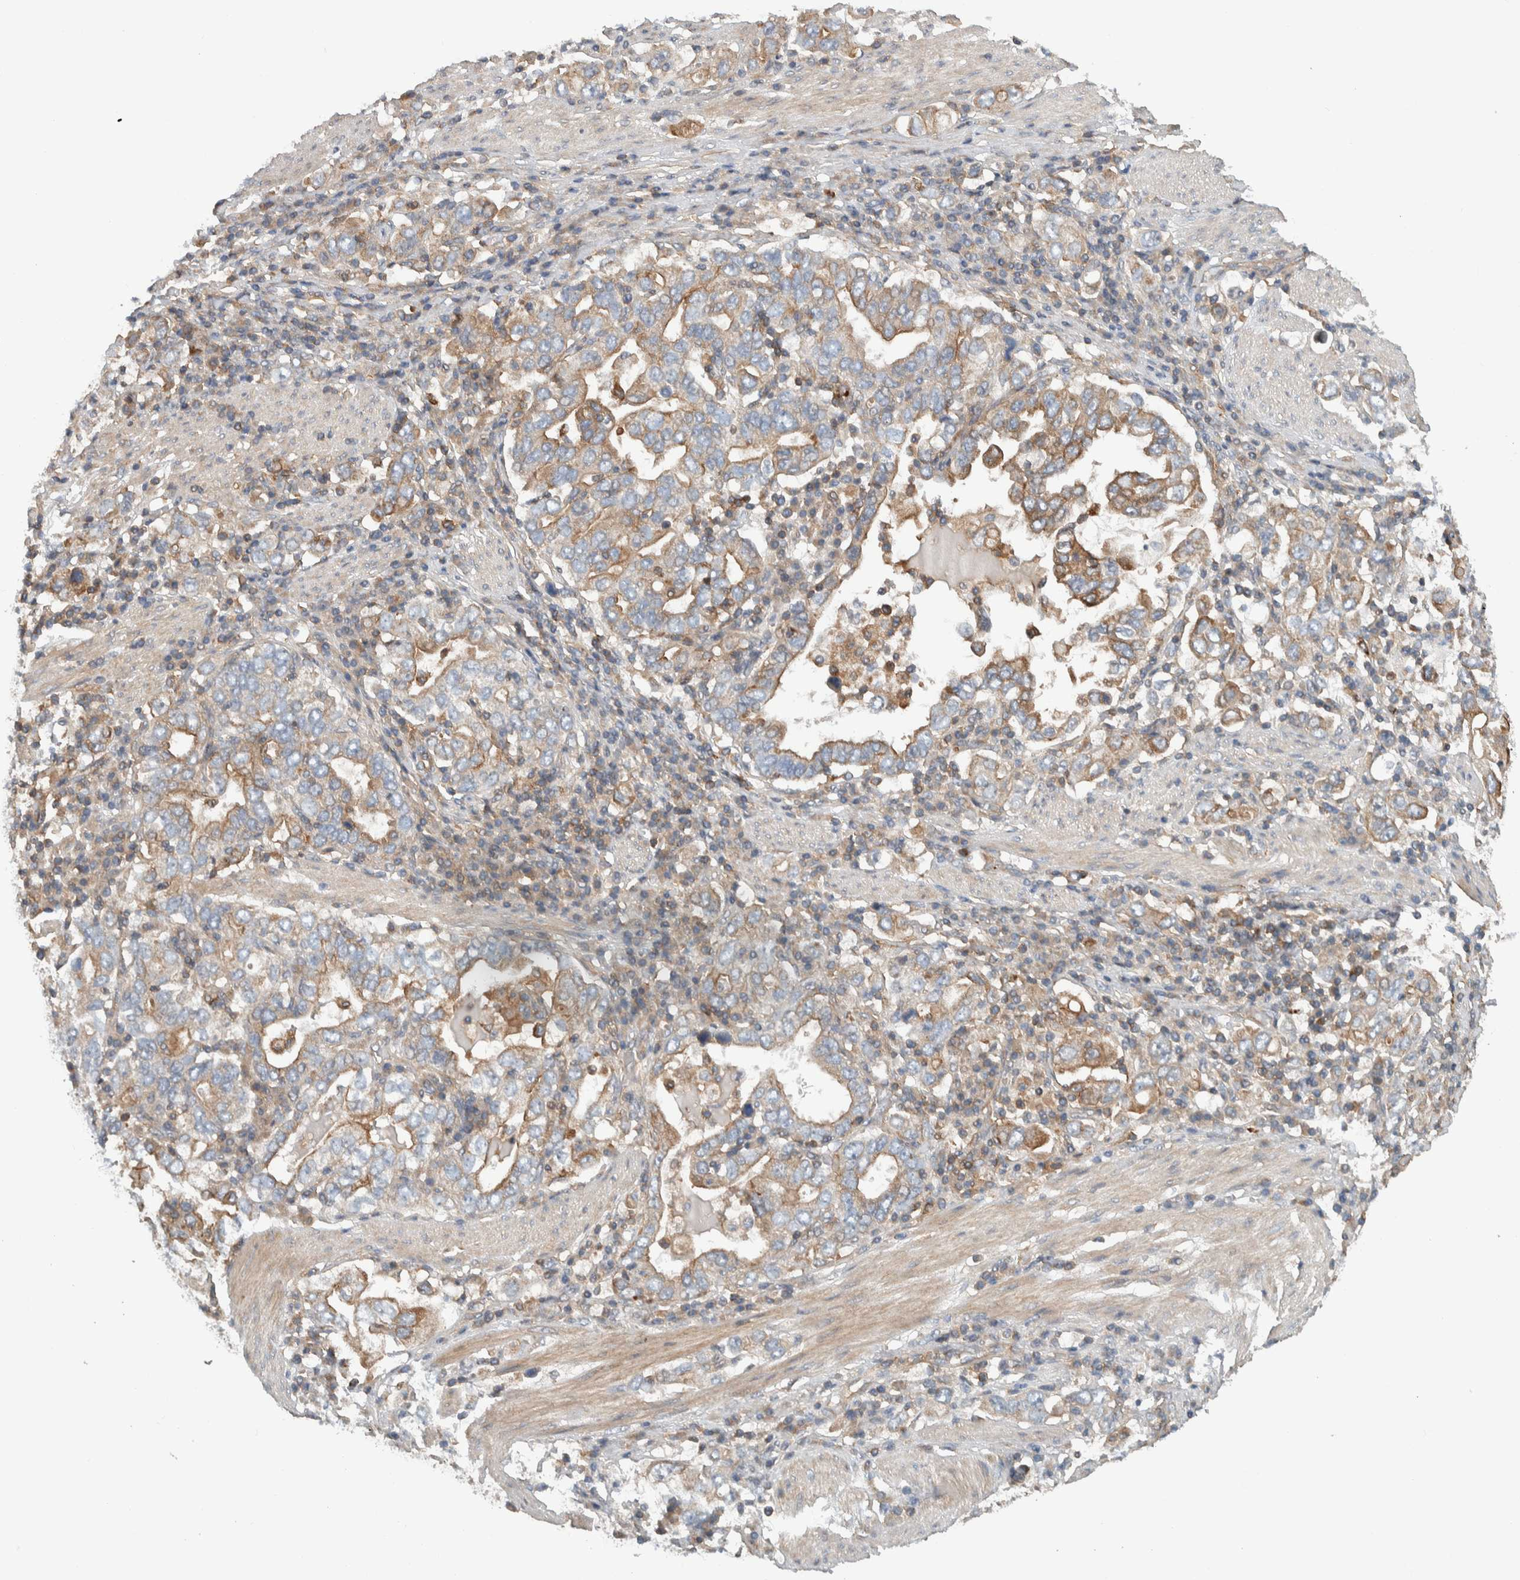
{"staining": {"intensity": "weak", "quantity": "25%-75%", "location": "cytoplasmic/membranous"}, "tissue": "stomach cancer", "cell_type": "Tumor cells", "image_type": "cancer", "snomed": [{"axis": "morphology", "description": "Adenocarcinoma, NOS"}, {"axis": "topography", "description": "Stomach, upper"}], "caption": "Brown immunohistochemical staining in stomach cancer (adenocarcinoma) displays weak cytoplasmic/membranous expression in approximately 25%-75% of tumor cells.", "gene": "MPRIP", "patient": {"sex": "male", "age": 62}}